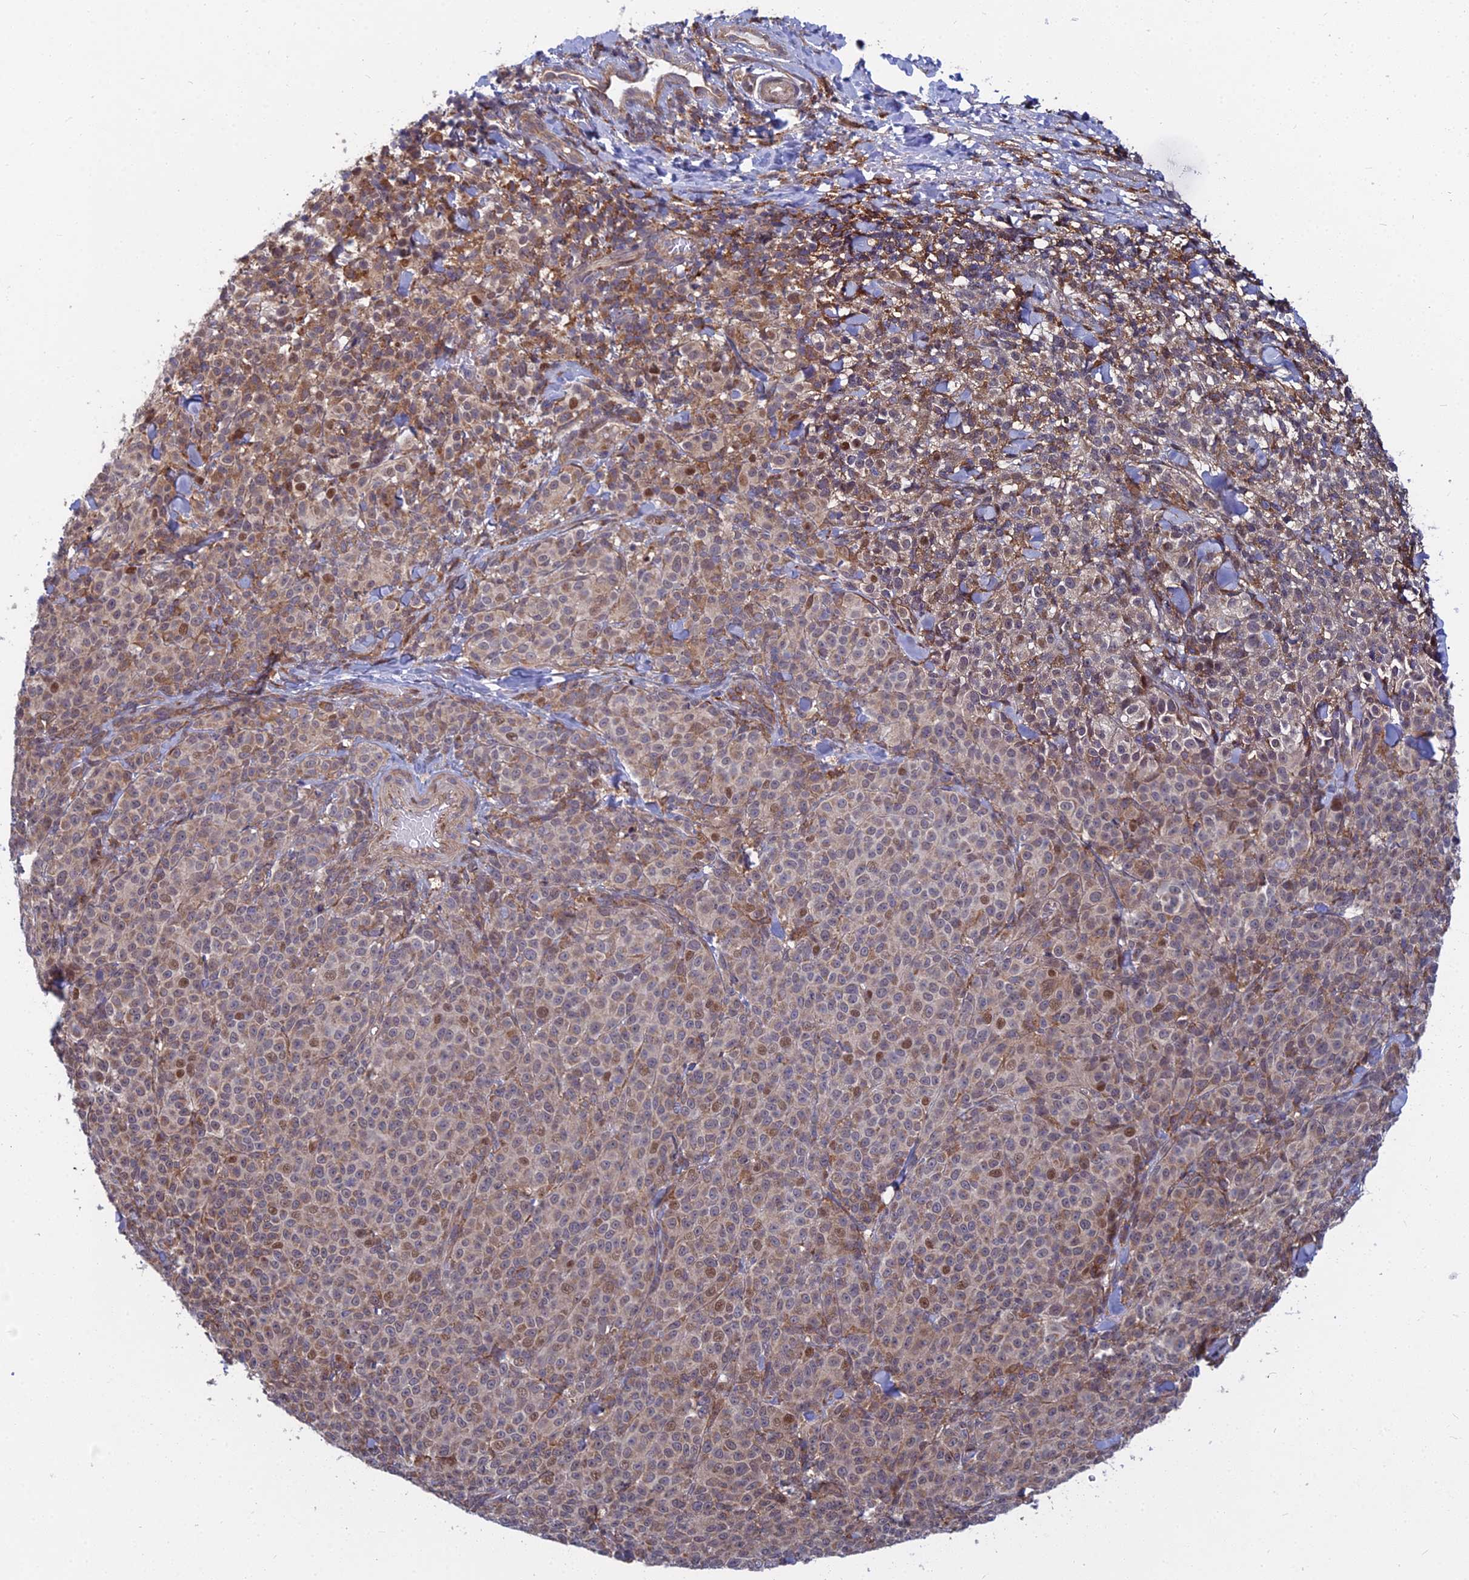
{"staining": {"intensity": "moderate", "quantity": "<25%", "location": "cytoplasmic/membranous,nuclear"}, "tissue": "melanoma", "cell_type": "Tumor cells", "image_type": "cancer", "snomed": [{"axis": "morphology", "description": "Normal tissue, NOS"}, {"axis": "morphology", "description": "Malignant melanoma, NOS"}, {"axis": "topography", "description": "Skin"}], "caption": "Human malignant melanoma stained with a brown dye demonstrates moderate cytoplasmic/membranous and nuclear positive expression in about <25% of tumor cells.", "gene": "COMMD2", "patient": {"sex": "female", "age": 34}}